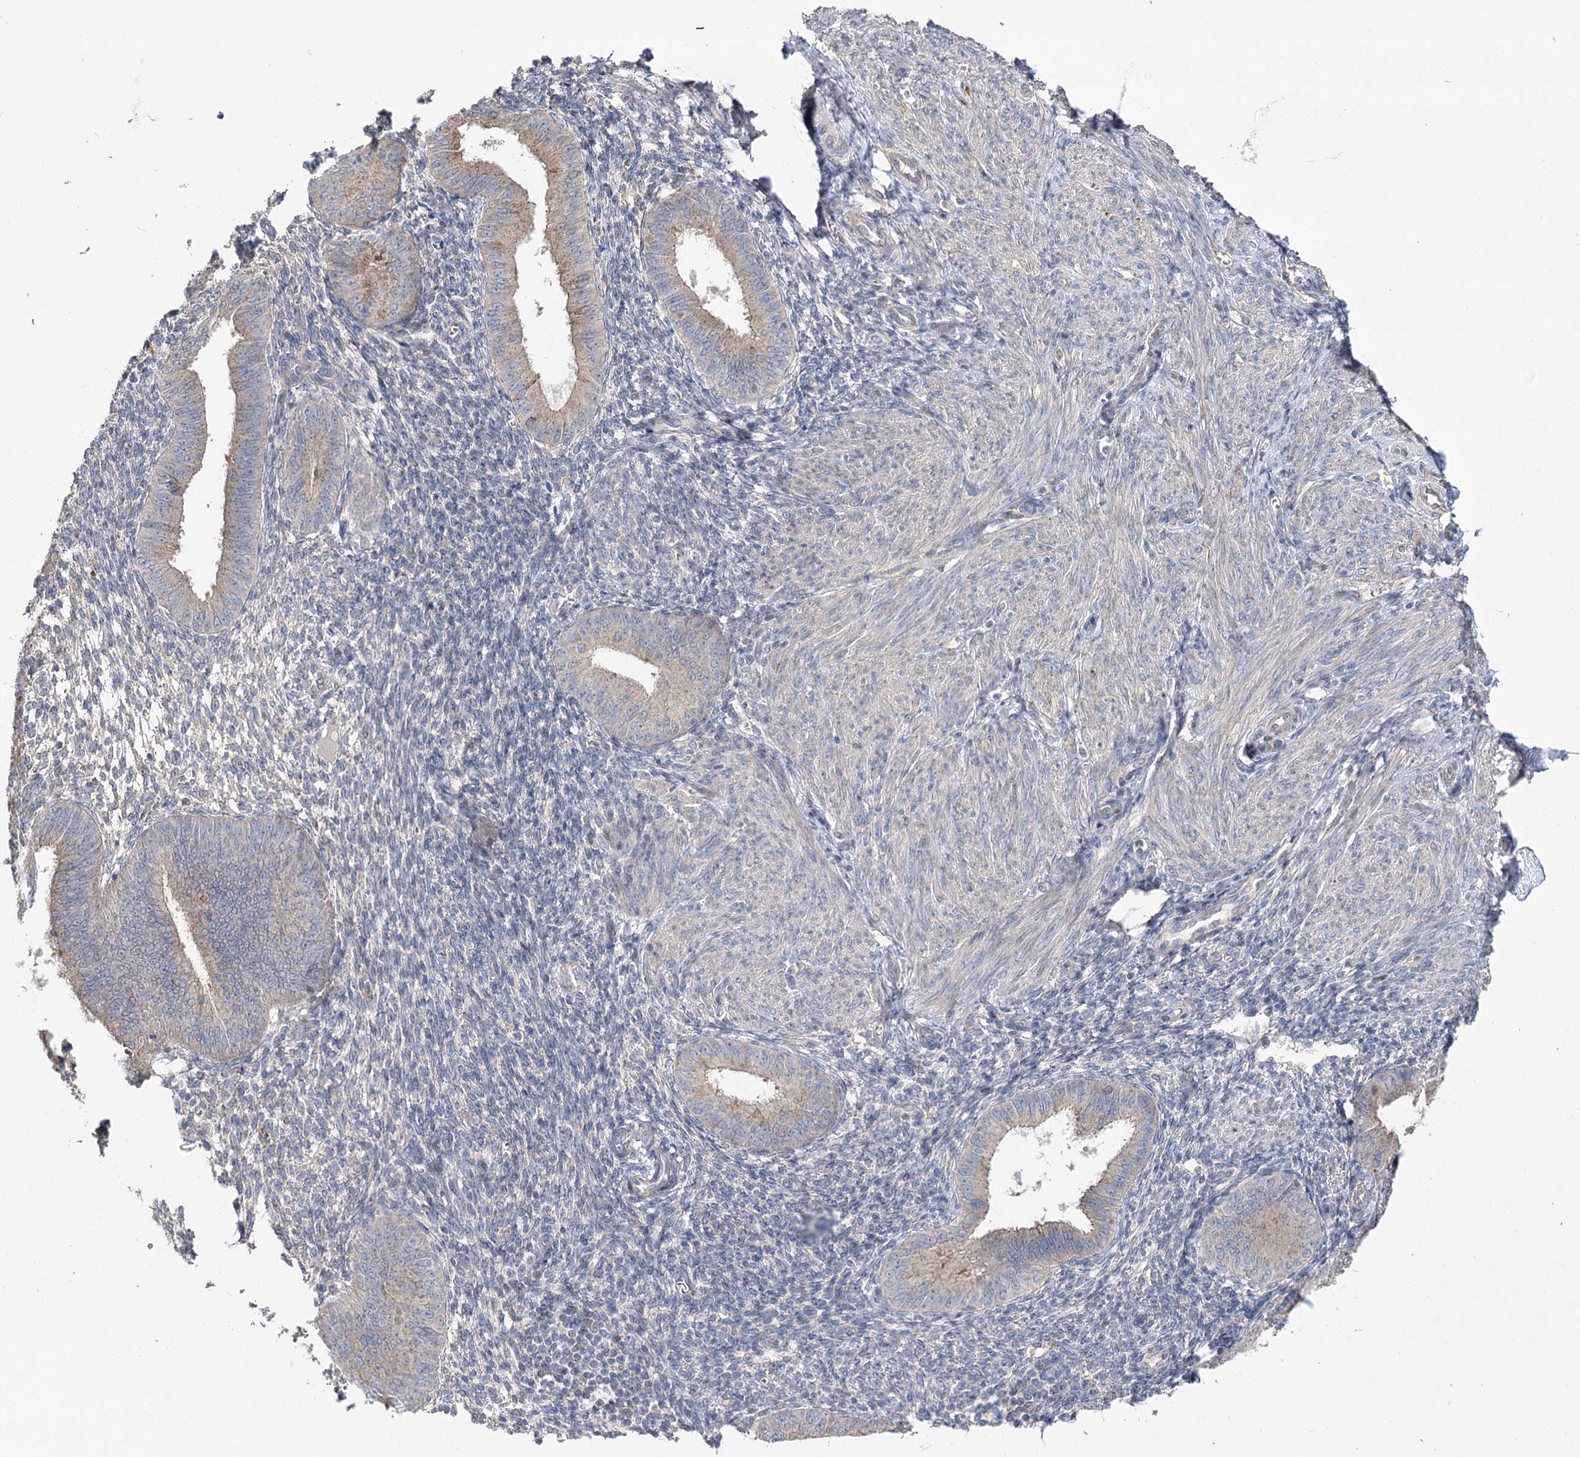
{"staining": {"intensity": "negative", "quantity": "none", "location": "none"}, "tissue": "endometrium", "cell_type": "Cells in endometrial stroma", "image_type": "normal", "snomed": [{"axis": "morphology", "description": "Normal tissue, NOS"}, {"axis": "topography", "description": "Uterus"}, {"axis": "topography", "description": "Endometrium"}], "caption": "This image is of normal endometrium stained with IHC to label a protein in brown with the nuclei are counter-stained blue. There is no staining in cells in endometrial stroma. (Immunohistochemistry (ihc), brightfield microscopy, high magnification).", "gene": "AURKC", "patient": {"sex": "female", "age": 48}}